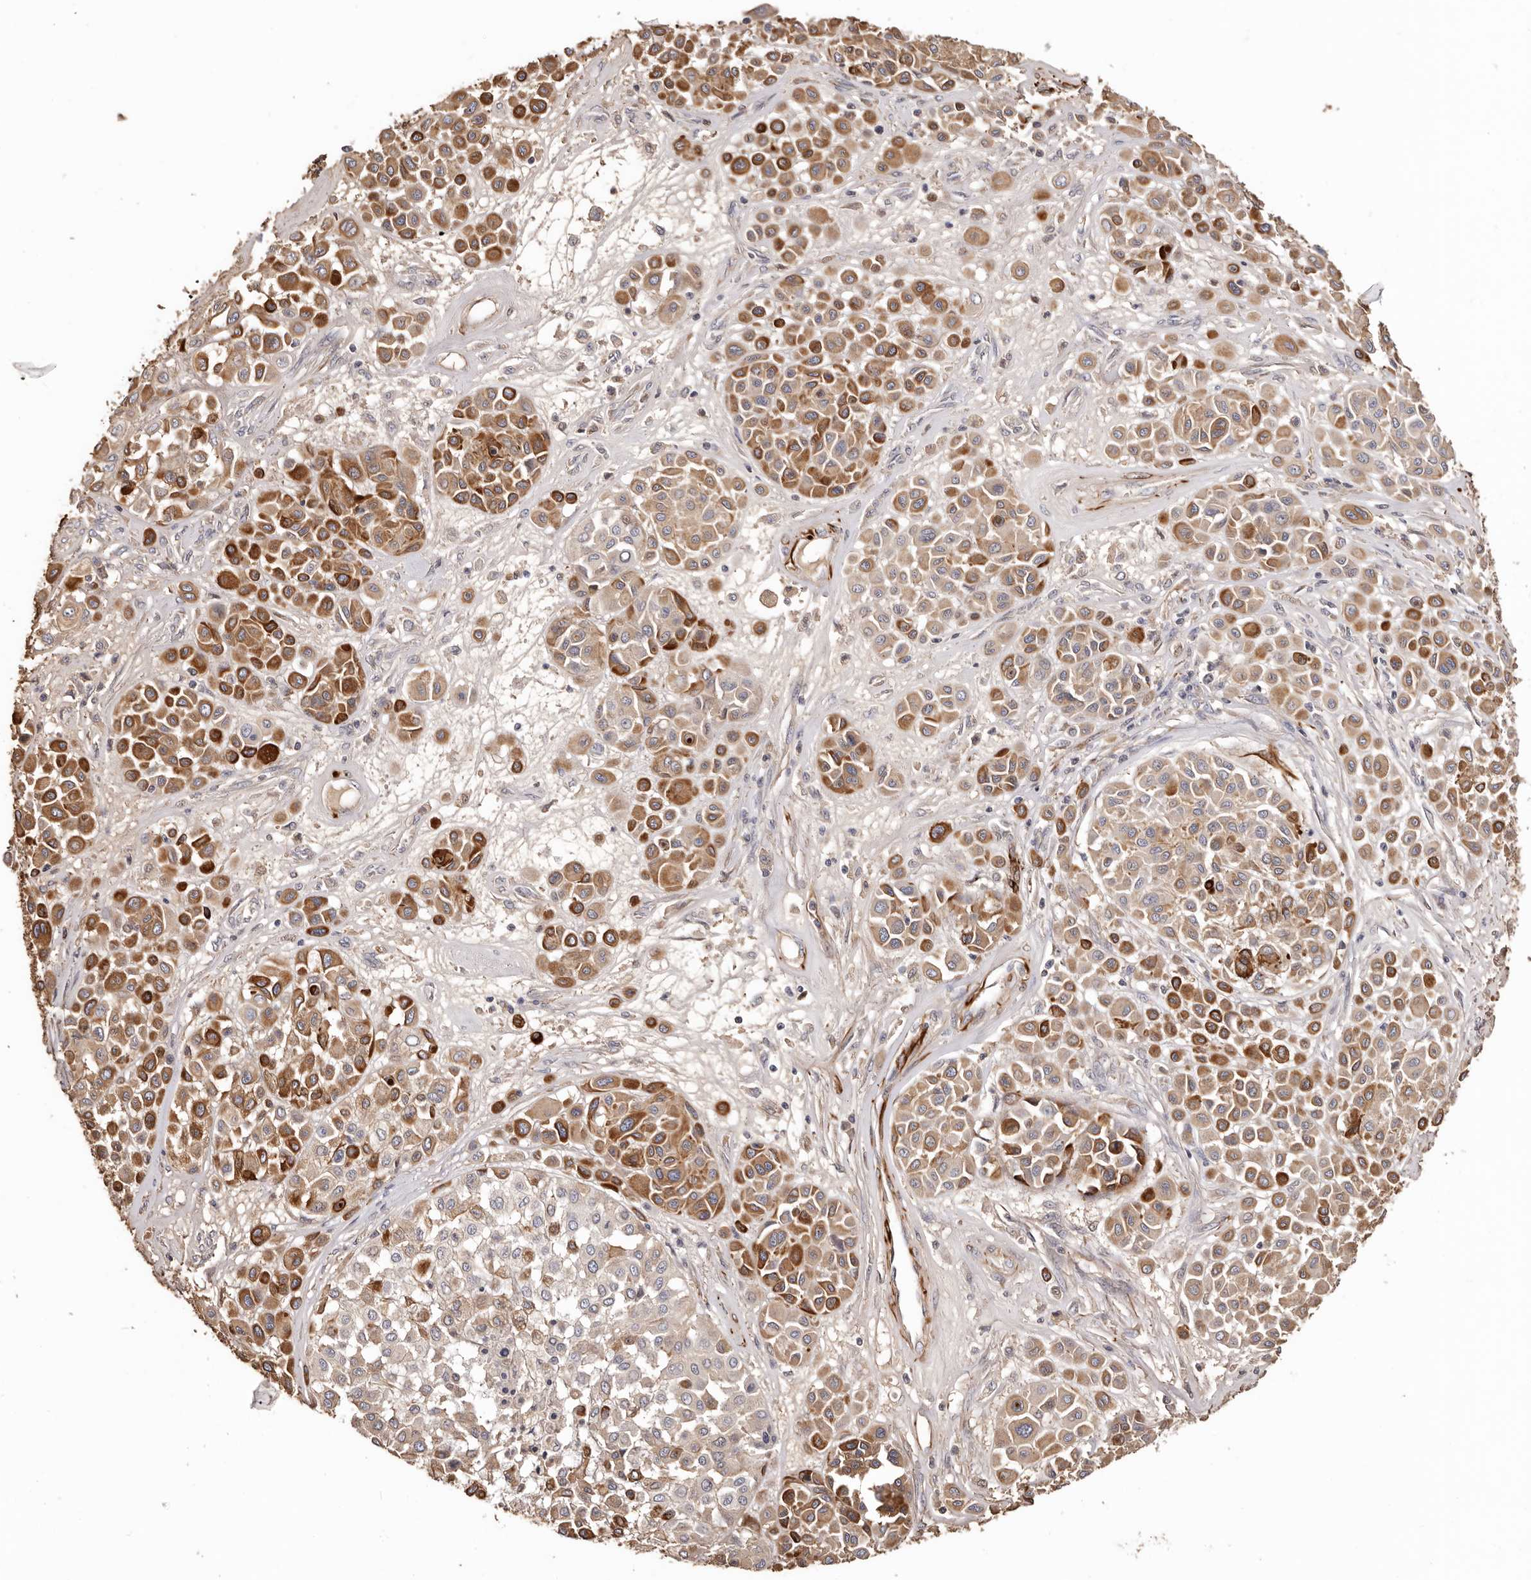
{"staining": {"intensity": "moderate", "quantity": ">75%", "location": "cytoplasmic/membranous"}, "tissue": "melanoma", "cell_type": "Tumor cells", "image_type": "cancer", "snomed": [{"axis": "morphology", "description": "Malignant melanoma, Metastatic site"}, {"axis": "topography", "description": "Soft tissue"}], "caption": "About >75% of tumor cells in human melanoma demonstrate moderate cytoplasmic/membranous protein expression as visualized by brown immunohistochemical staining.", "gene": "ZNF557", "patient": {"sex": "male", "age": 41}}